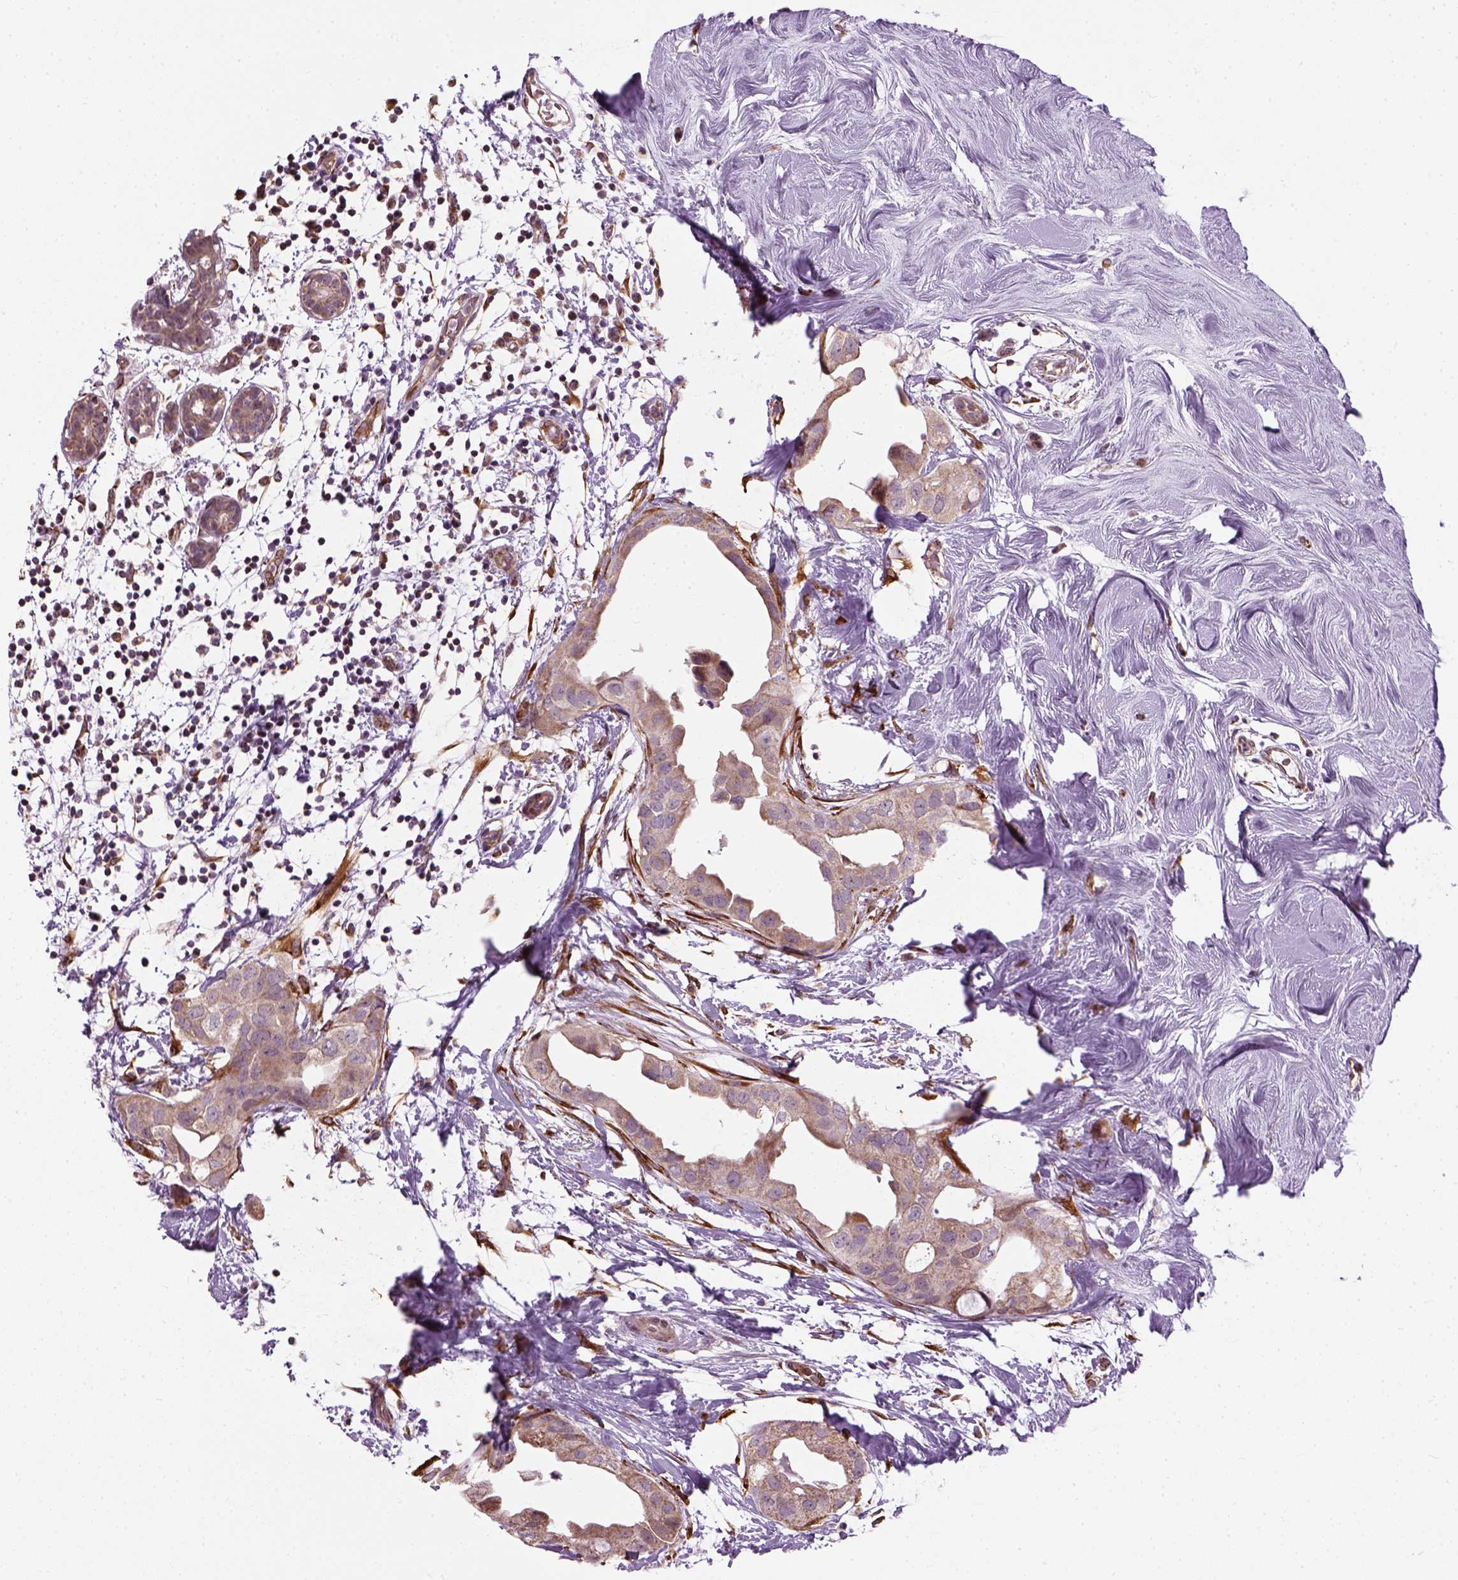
{"staining": {"intensity": "weak", "quantity": ">75%", "location": "cytoplasmic/membranous"}, "tissue": "breast cancer", "cell_type": "Tumor cells", "image_type": "cancer", "snomed": [{"axis": "morphology", "description": "Normal tissue, NOS"}, {"axis": "morphology", "description": "Duct carcinoma"}, {"axis": "topography", "description": "Breast"}], "caption": "Tumor cells reveal low levels of weak cytoplasmic/membranous positivity in approximately >75% of cells in invasive ductal carcinoma (breast).", "gene": "XK", "patient": {"sex": "female", "age": 40}}